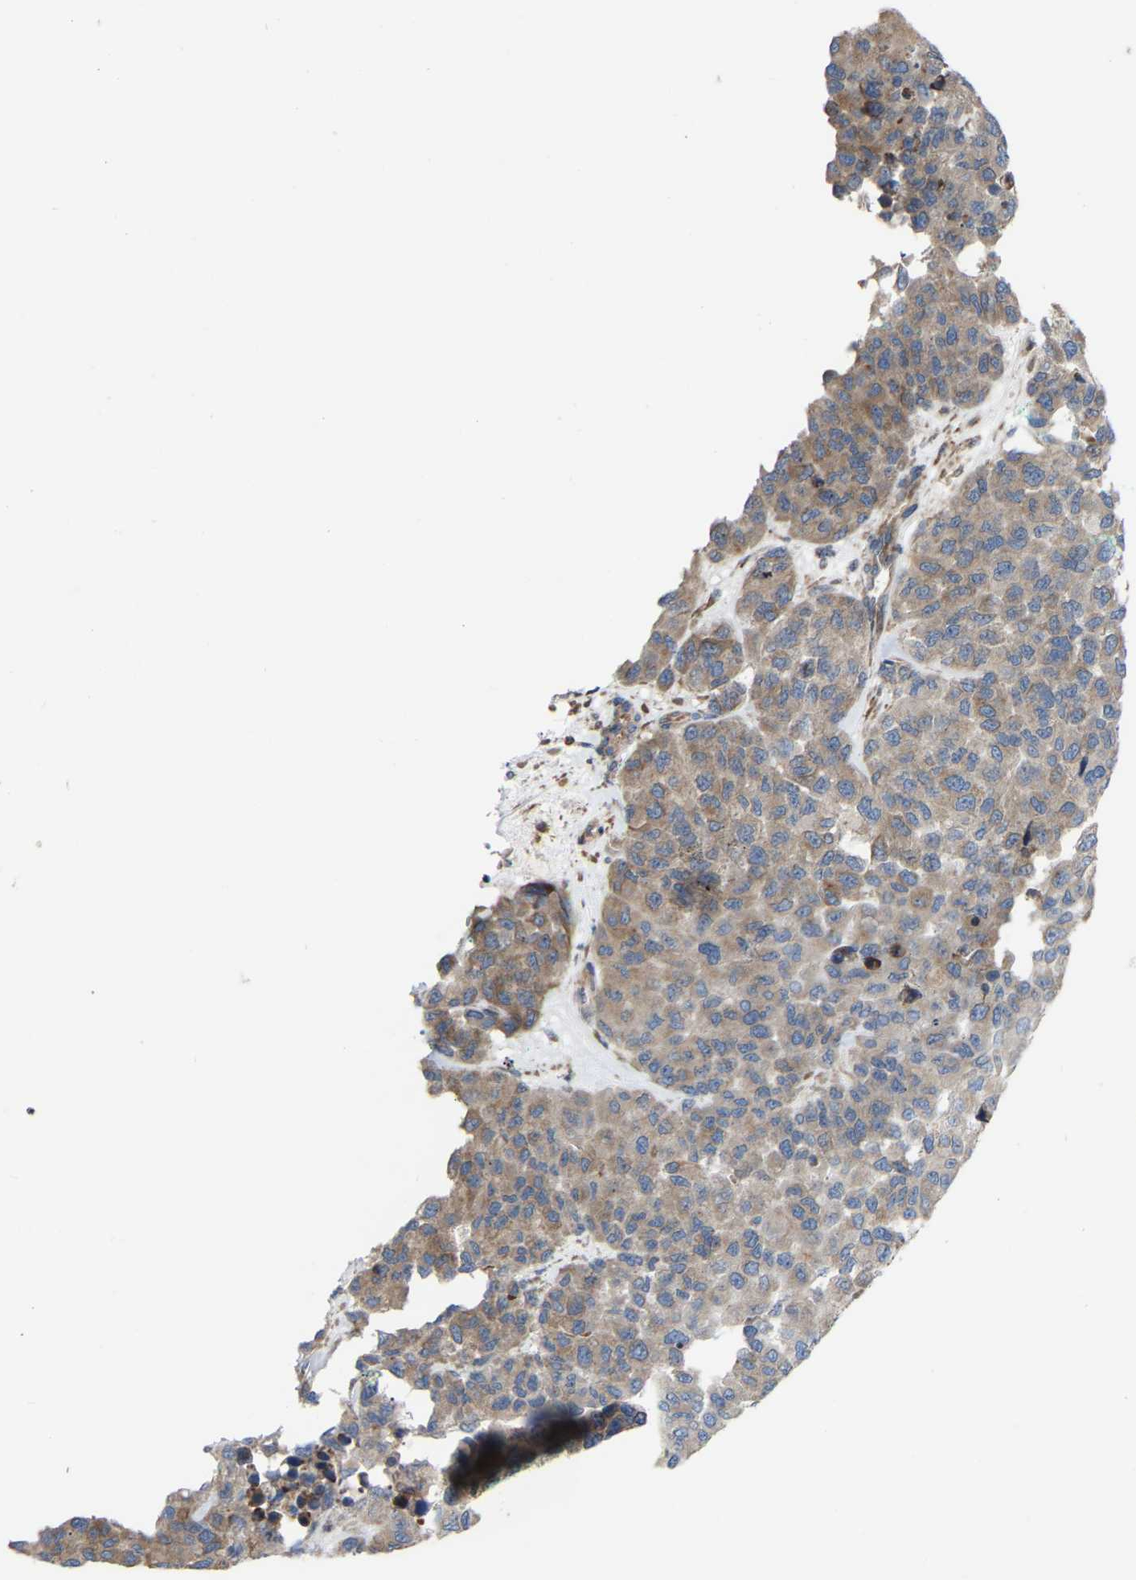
{"staining": {"intensity": "weak", "quantity": ">75%", "location": "cytoplasmic/membranous"}, "tissue": "melanoma", "cell_type": "Tumor cells", "image_type": "cancer", "snomed": [{"axis": "morphology", "description": "Malignant melanoma, NOS"}, {"axis": "topography", "description": "Skin"}], "caption": "Immunohistochemical staining of human melanoma exhibits low levels of weak cytoplasmic/membranous protein positivity in approximately >75% of tumor cells.", "gene": "TOR1B", "patient": {"sex": "male", "age": 62}}